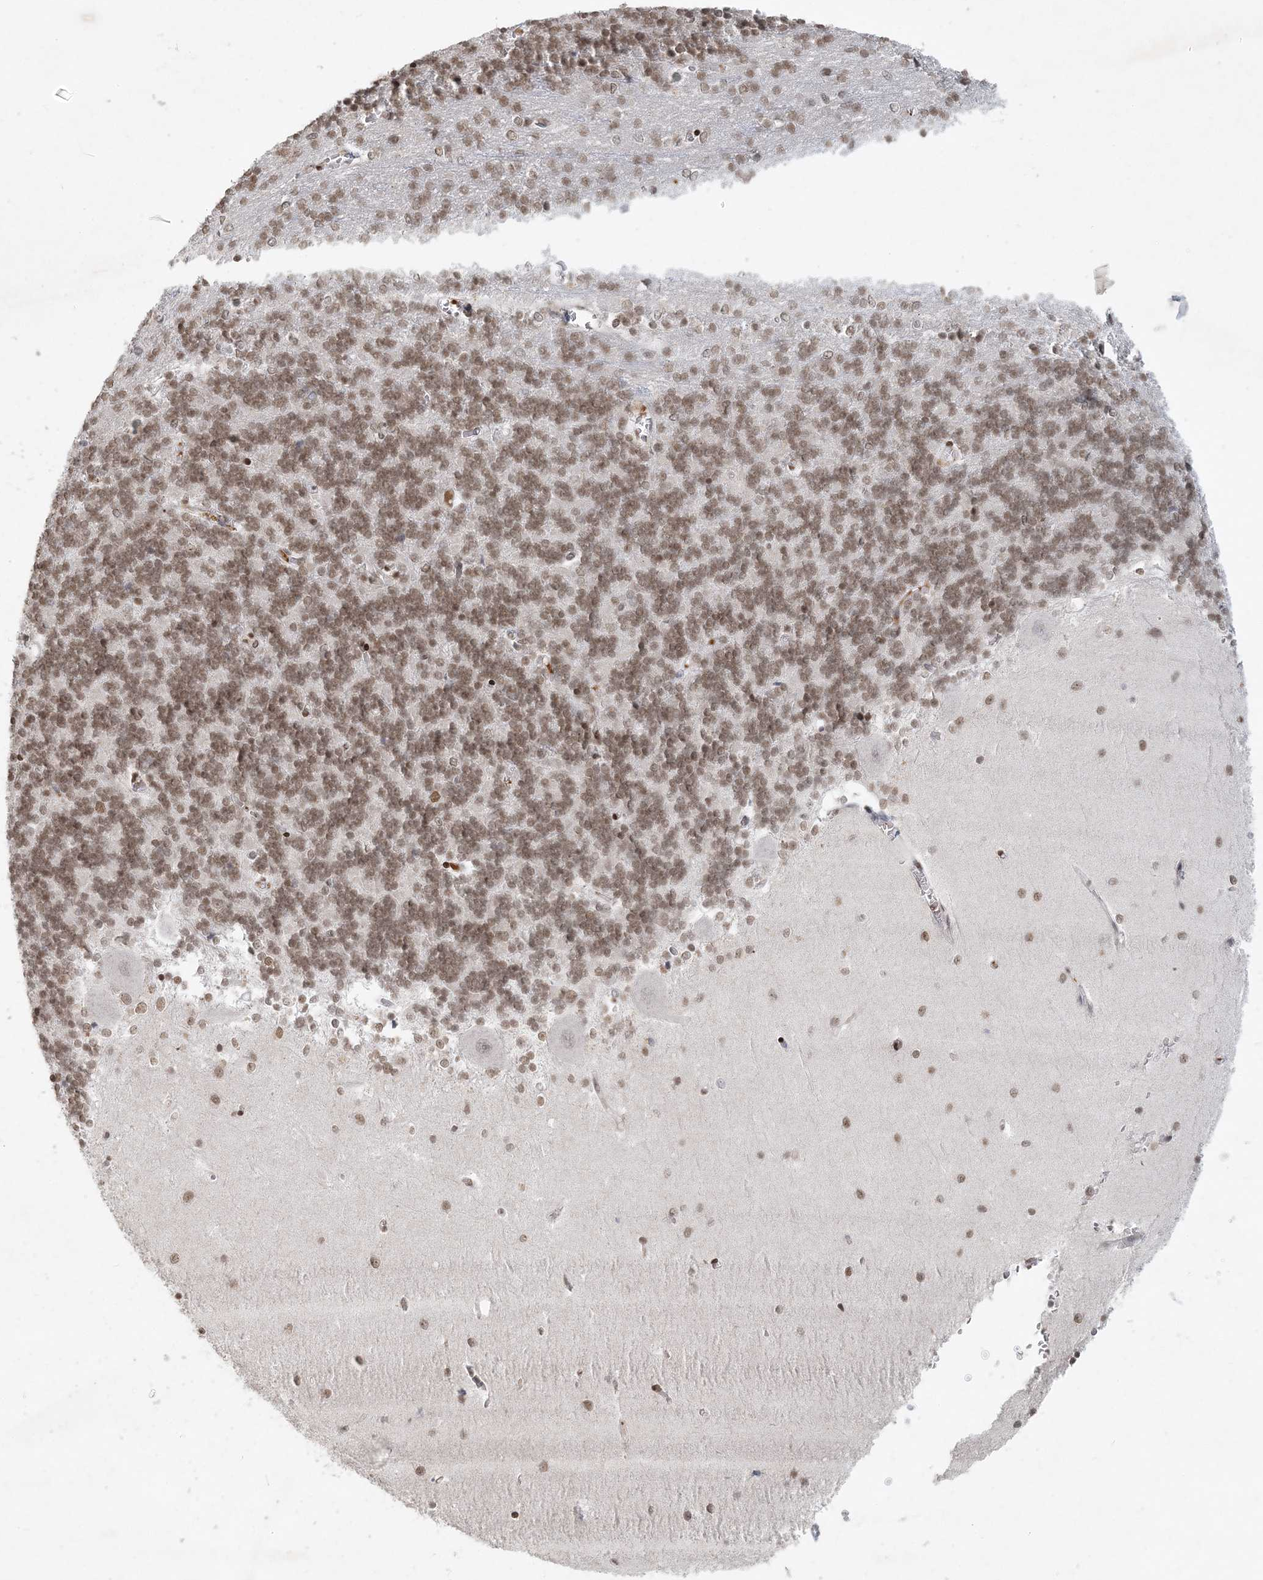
{"staining": {"intensity": "moderate", "quantity": ">75%", "location": "nuclear"}, "tissue": "cerebellum", "cell_type": "Cells in granular layer", "image_type": "normal", "snomed": [{"axis": "morphology", "description": "Normal tissue, NOS"}, {"axis": "topography", "description": "Cerebellum"}], "caption": "The image demonstrates a brown stain indicating the presence of a protein in the nuclear of cells in granular layer in cerebellum. The staining was performed using DAB to visualize the protein expression in brown, while the nuclei were stained in blue with hematoxylin (Magnification: 20x).", "gene": "BAZ1B", "patient": {"sex": "male", "age": 37}}